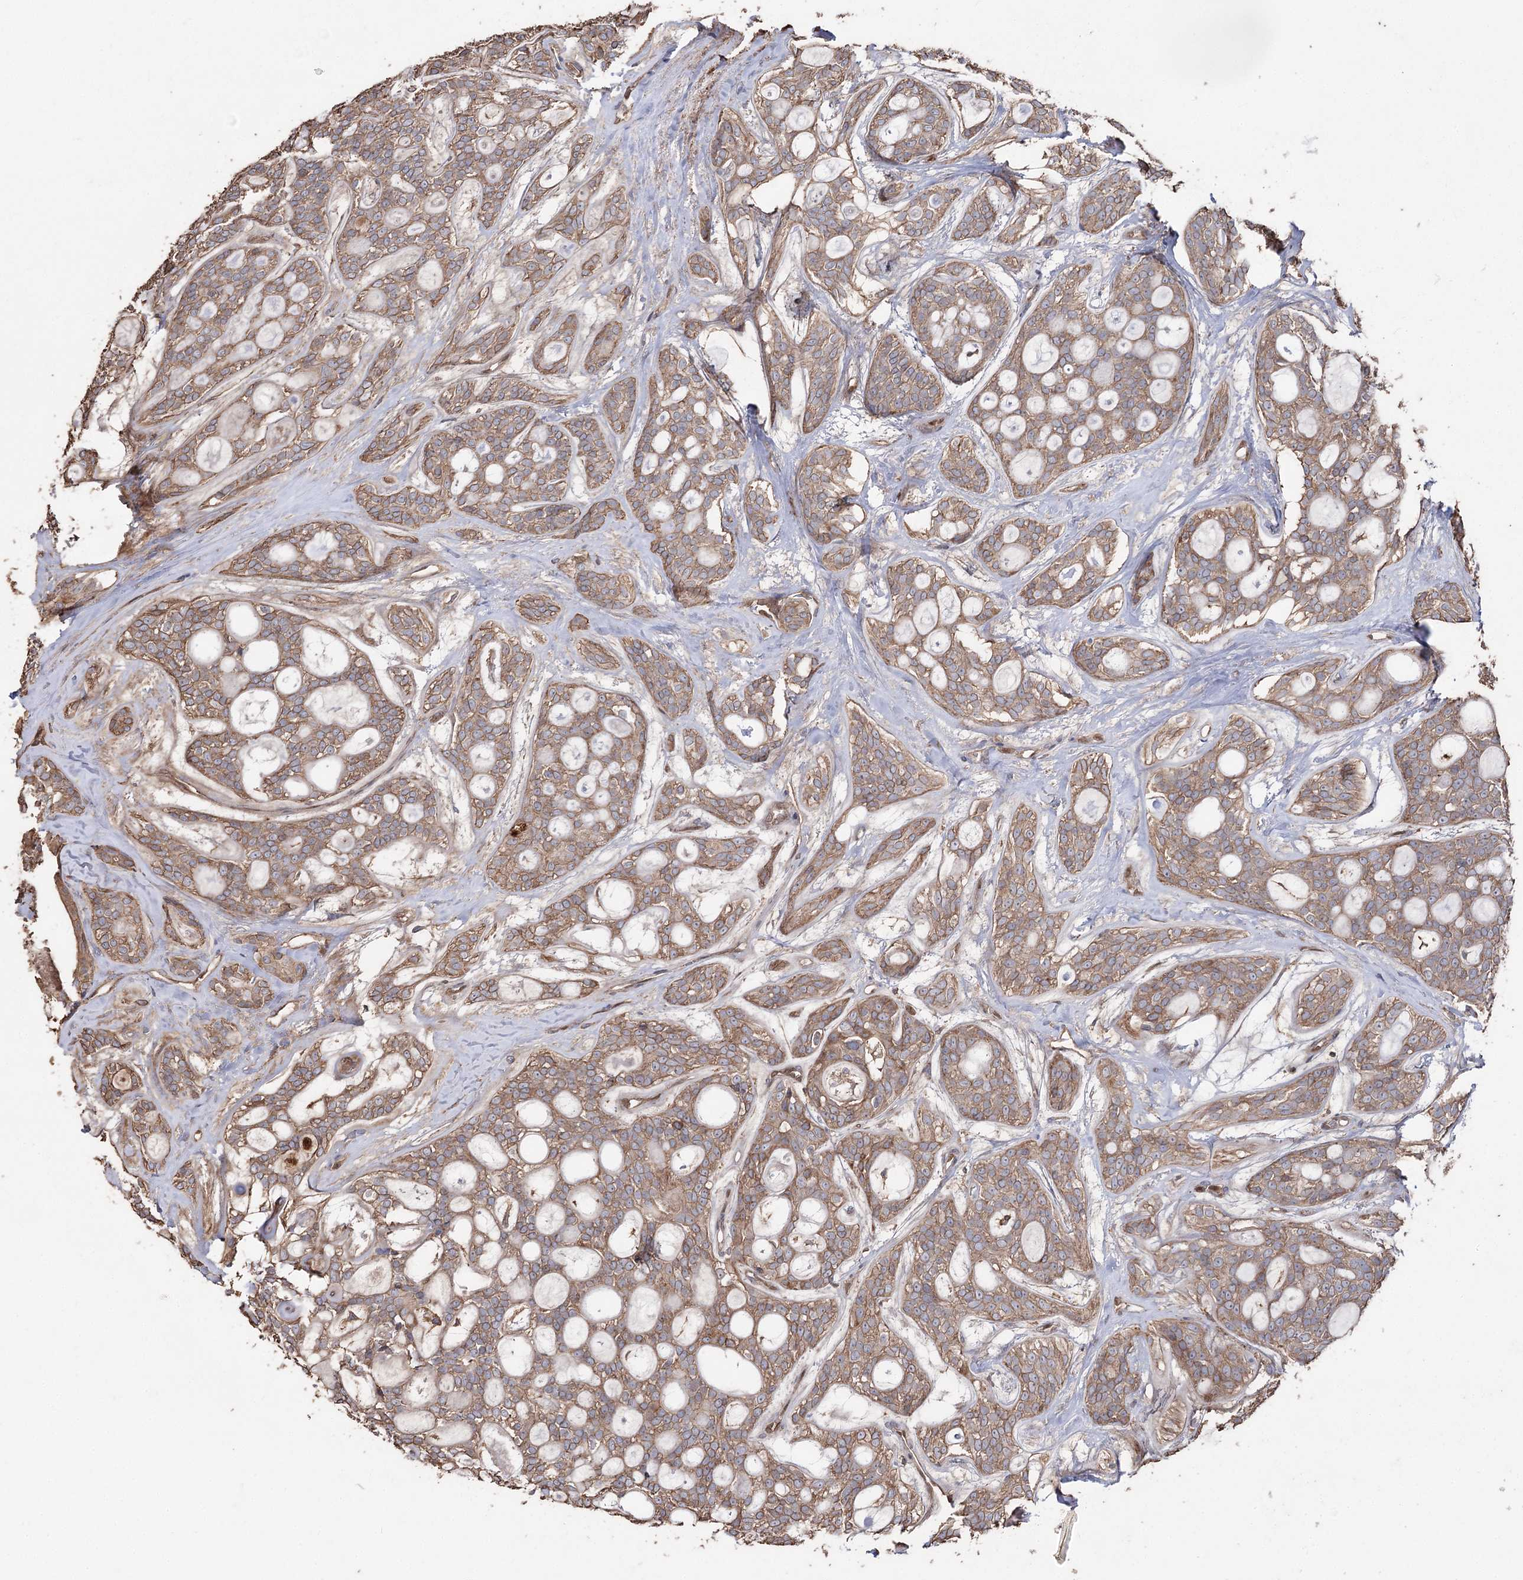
{"staining": {"intensity": "moderate", "quantity": ">75%", "location": "cytoplasmic/membranous"}, "tissue": "head and neck cancer", "cell_type": "Tumor cells", "image_type": "cancer", "snomed": [{"axis": "morphology", "description": "Adenocarcinoma, NOS"}, {"axis": "topography", "description": "Head-Neck"}], "caption": "IHC image of head and neck cancer stained for a protein (brown), which reveals medium levels of moderate cytoplasmic/membranous expression in approximately >75% of tumor cells.", "gene": "FAM13B", "patient": {"sex": "male", "age": 66}}